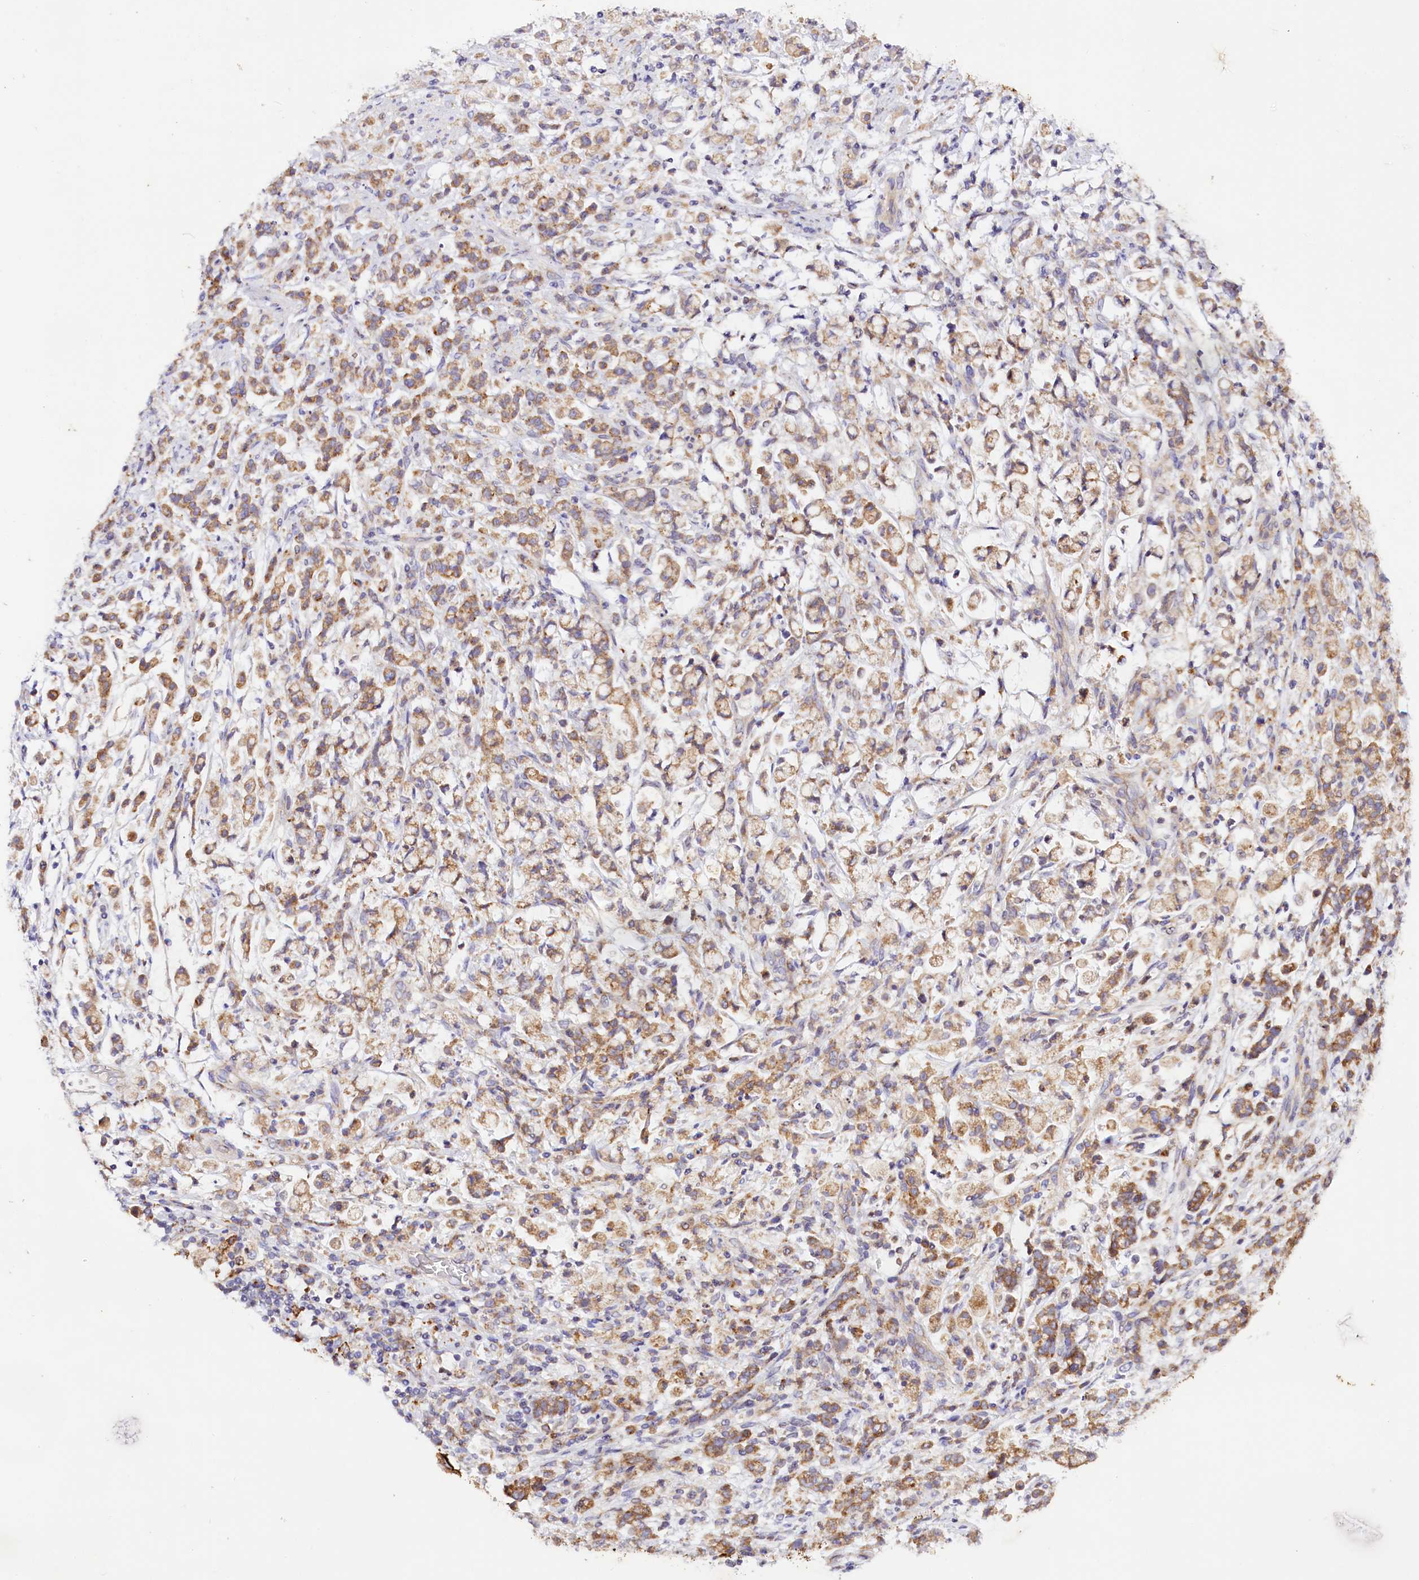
{"staining": {"intensity": "moderate", "quantity": ">75%", "location": "cytoplasmic/membranous"}, "tissue": "stomach cancer", "cell_type": "Tumor cells", "image_type": "cancer", "snomed": [{"axis": "morphology", "description": "Adenocarcinoma, NOS"}, {"axis": "topography", "description": "Stomach"}], "caption": "This is an image of immunohistochemistry staining of stomach cancer (adenocarcinoma), which shows moderate staining in the cytoplasmic/membranous of tumor cells.", "gene": "SACM1L", "patient": {"sex": "female", "age": 60}}